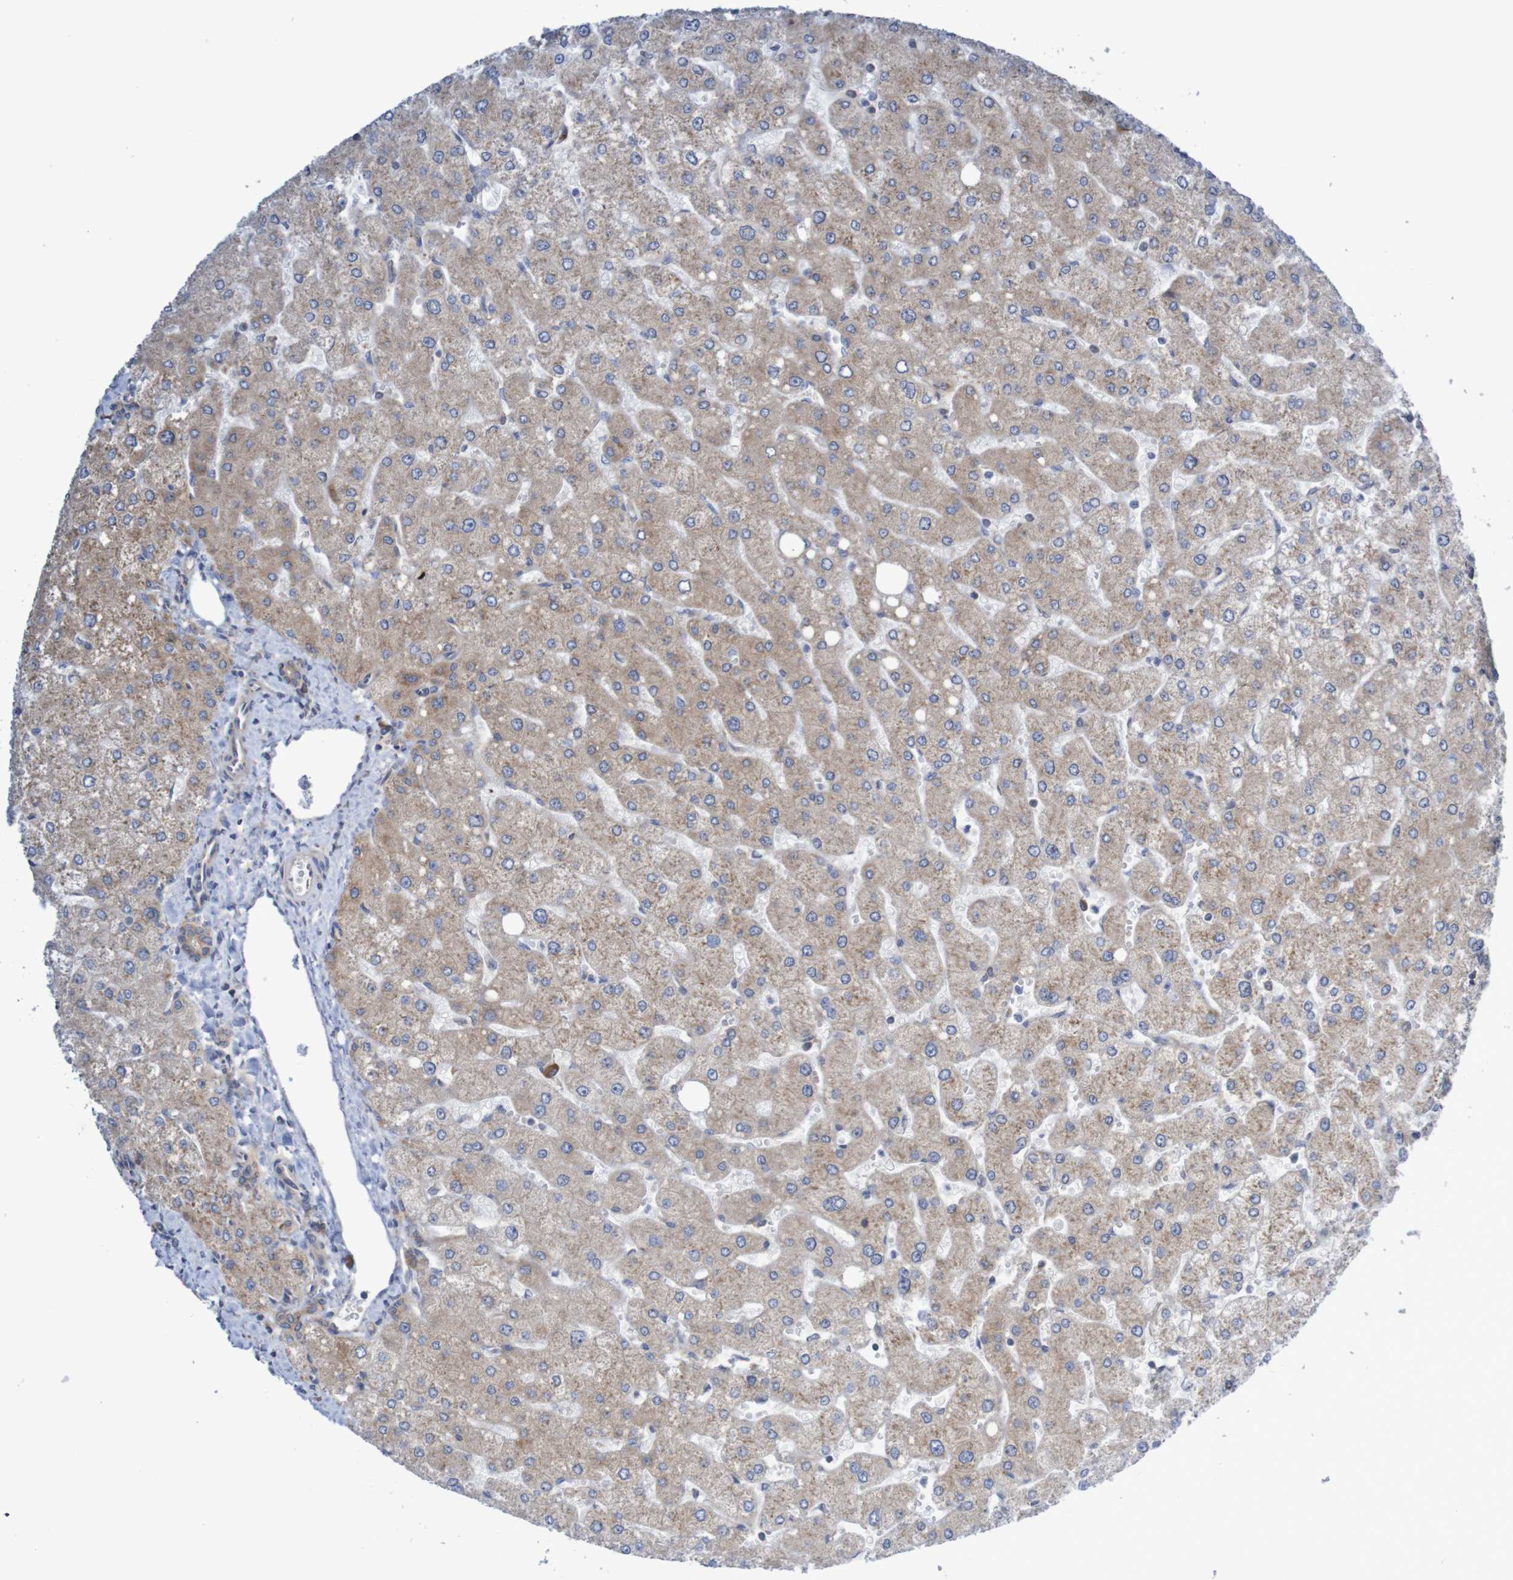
{"staining": {"intensity": "weak", "quantity": ">75%", "location": "cytoplasmic/membranous"}, "tissue": "liver", "cell_type": "Cholangiocytes", "image_type": "normal", "snomed": [{"axis": "morphology", "description": "Normal tissue, NOS"}, {"axis": "topography", "description": "Liver"}], "caption": "Protein positivity by immunohistochemistry (IHC) exhibits weak cytoplasmic/membranous positivity in approximately >75% of cholangiocytes in unremarkable liver. Using DAB (brown) and hematoxylin (blue) stains, captured at high magnification using brightfield microscopy.", "gene": "LRRC47", "patient": {"sex": "male", "age": 55}}